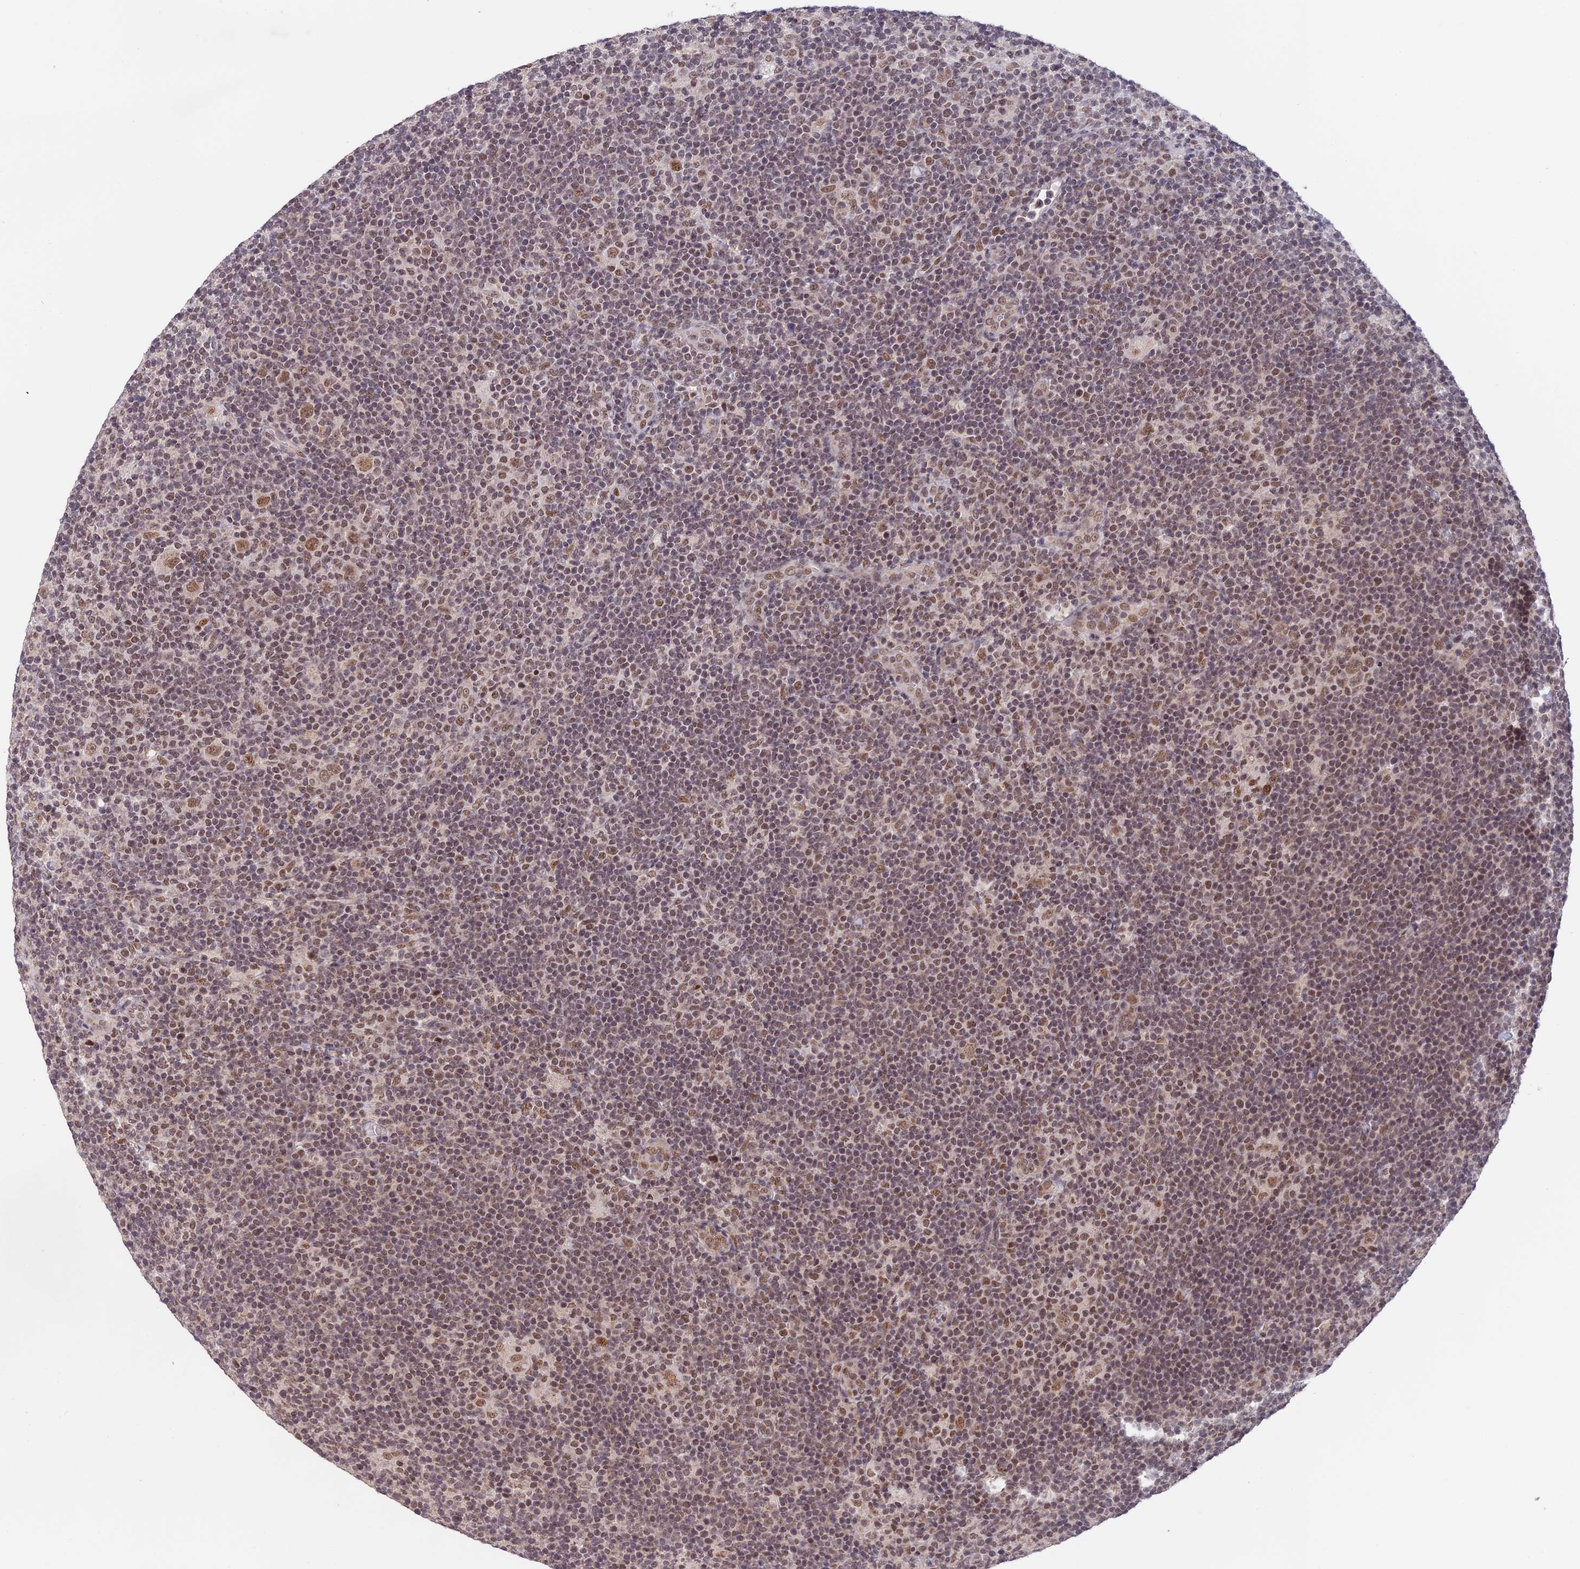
{"staining": {"intensity": "moderate", "quantity": ">75%", "location": "nuclear"}, "tissue": "lymphoma", "cell_type": "Tumor cells", "image_type": "cancer", "snomed": [{"axis": "morphology", "description": "Hodgkin's disease, NOS"}, {"axis": "topography", "description": "Lymph node"}], "caption": "A high-resolution micrograph shows IHC staining of Hodgkin's disease, which shows moderate nuclear expression in about >75% of tumor cells.", "gene": "POLR2C", "patient": {"sex": "female", "age": 57}}